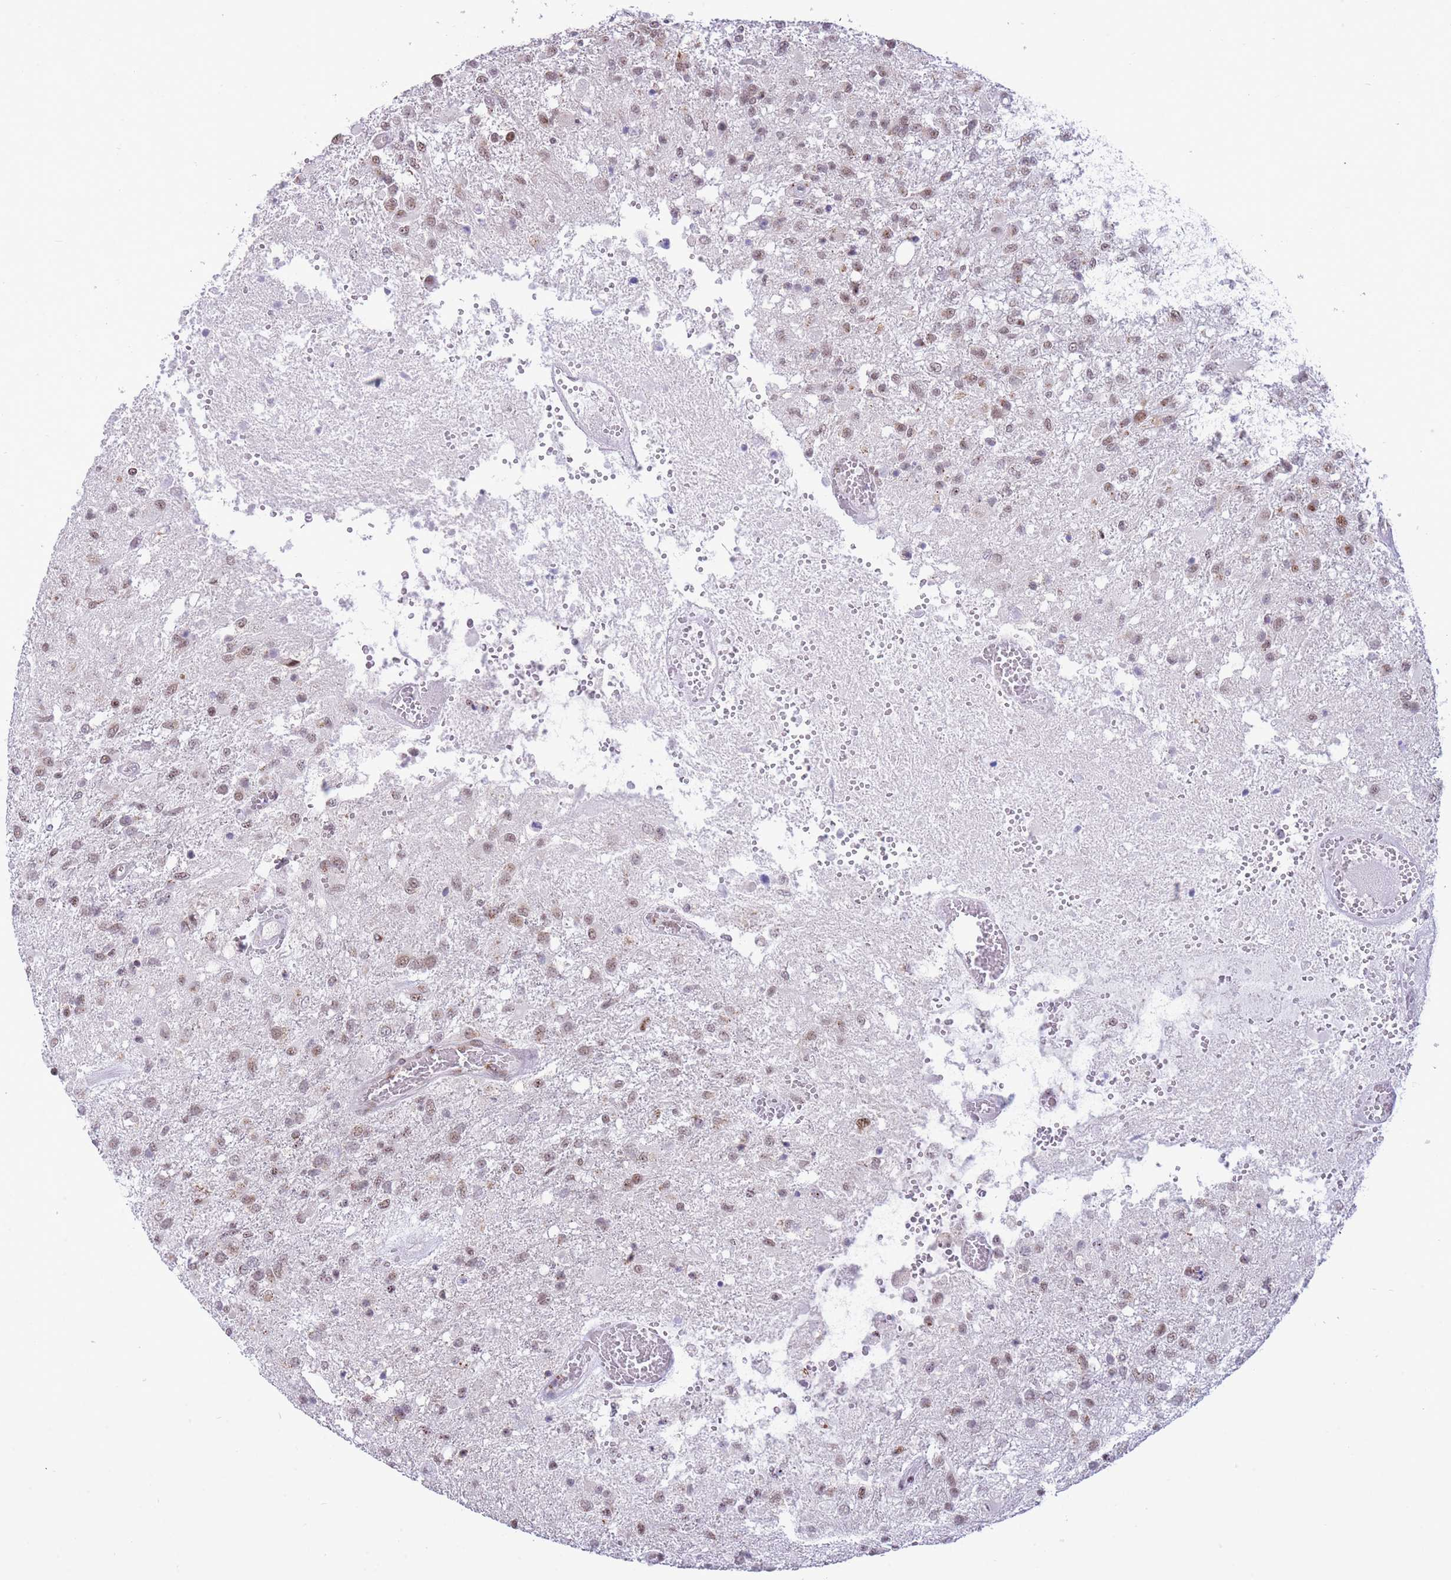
{"staining": {"intensity": "moderate", "quantity": "25%-75%", "location": "cytoplasmic/membranous,nuclear"}, "tissue": "glioma", "cell_type": "Tumor cells", "image_type": "cancer", "snomed": [{"axis": "morphology", "description": "Glioma, malignant, High grade"}, {"axis": "topography", "description": "Brain"}], "caption": "High-power microscopy captured an IHC image of glioma, revealing moderate cytoplasmic/membranous and nuclear expression in approximately 25%-75% of tumor cells. (IHC, brightfield microscopy, high magnification).", "gene": "INO80C", "patient": {"sex": "female", "age": 74}}